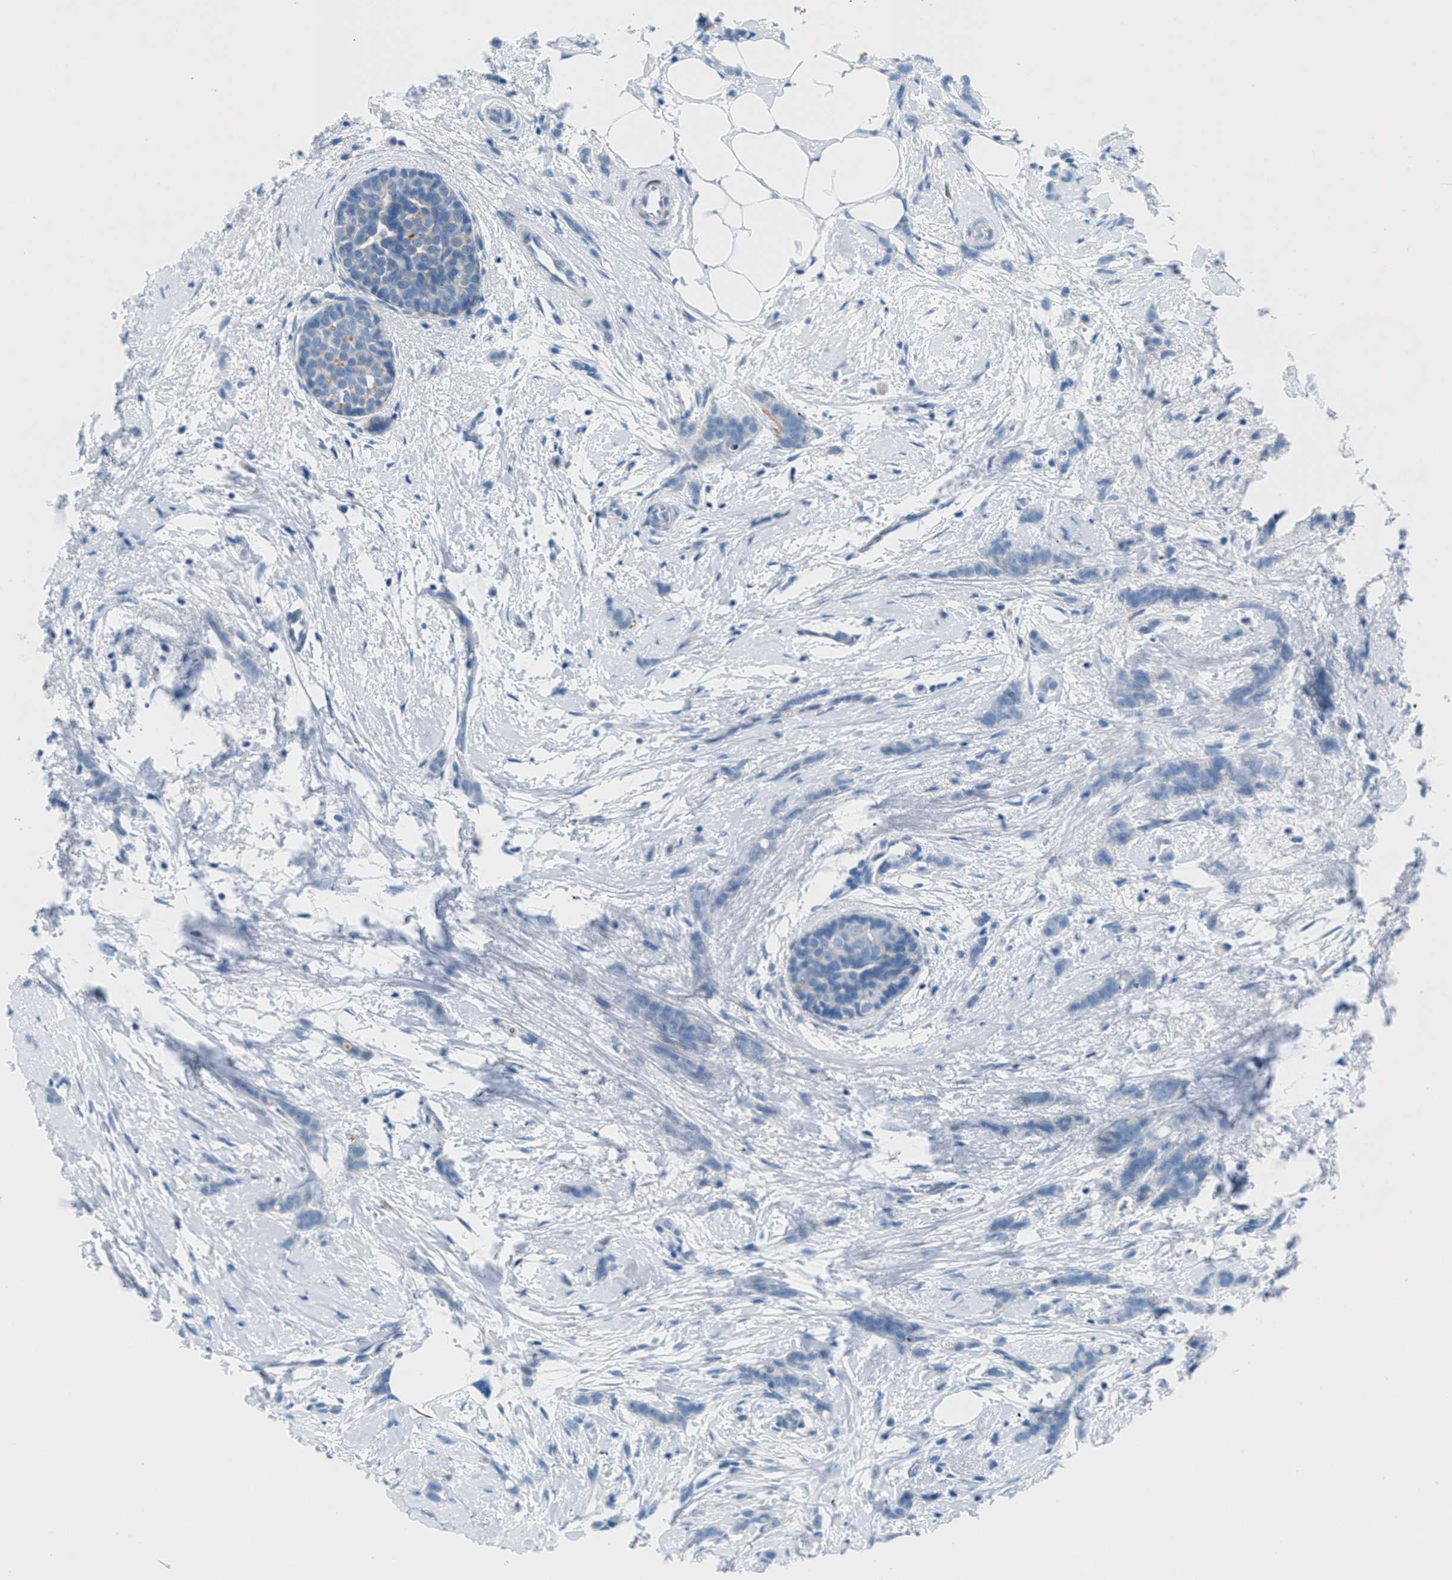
{"staining": {"intensity": "negative", "quantity": "none", "location": "none"}, "tissue": "breast cancer", "cell_type": "Tumor cells", "image_type": "cancer", "snomed": [{"axis": "morphology", "description": "Lobular carcinoma, in situ"}, {"axis": "morphology", "description": "Lobular carcinoma"}, {"axis": "topography", "description": "Breast"}], "caption": "A photomicrograph of breast cancer stained for a protein displays no brown staining in tumor cells. The staining was performed using DAB to visualize the protein expression in brown, while the nuclei were stained in blue with hematoxylin (Magnification: 20x).", "gene": "MFSD13A", "patient": {"sex": "female", "age": 41}}